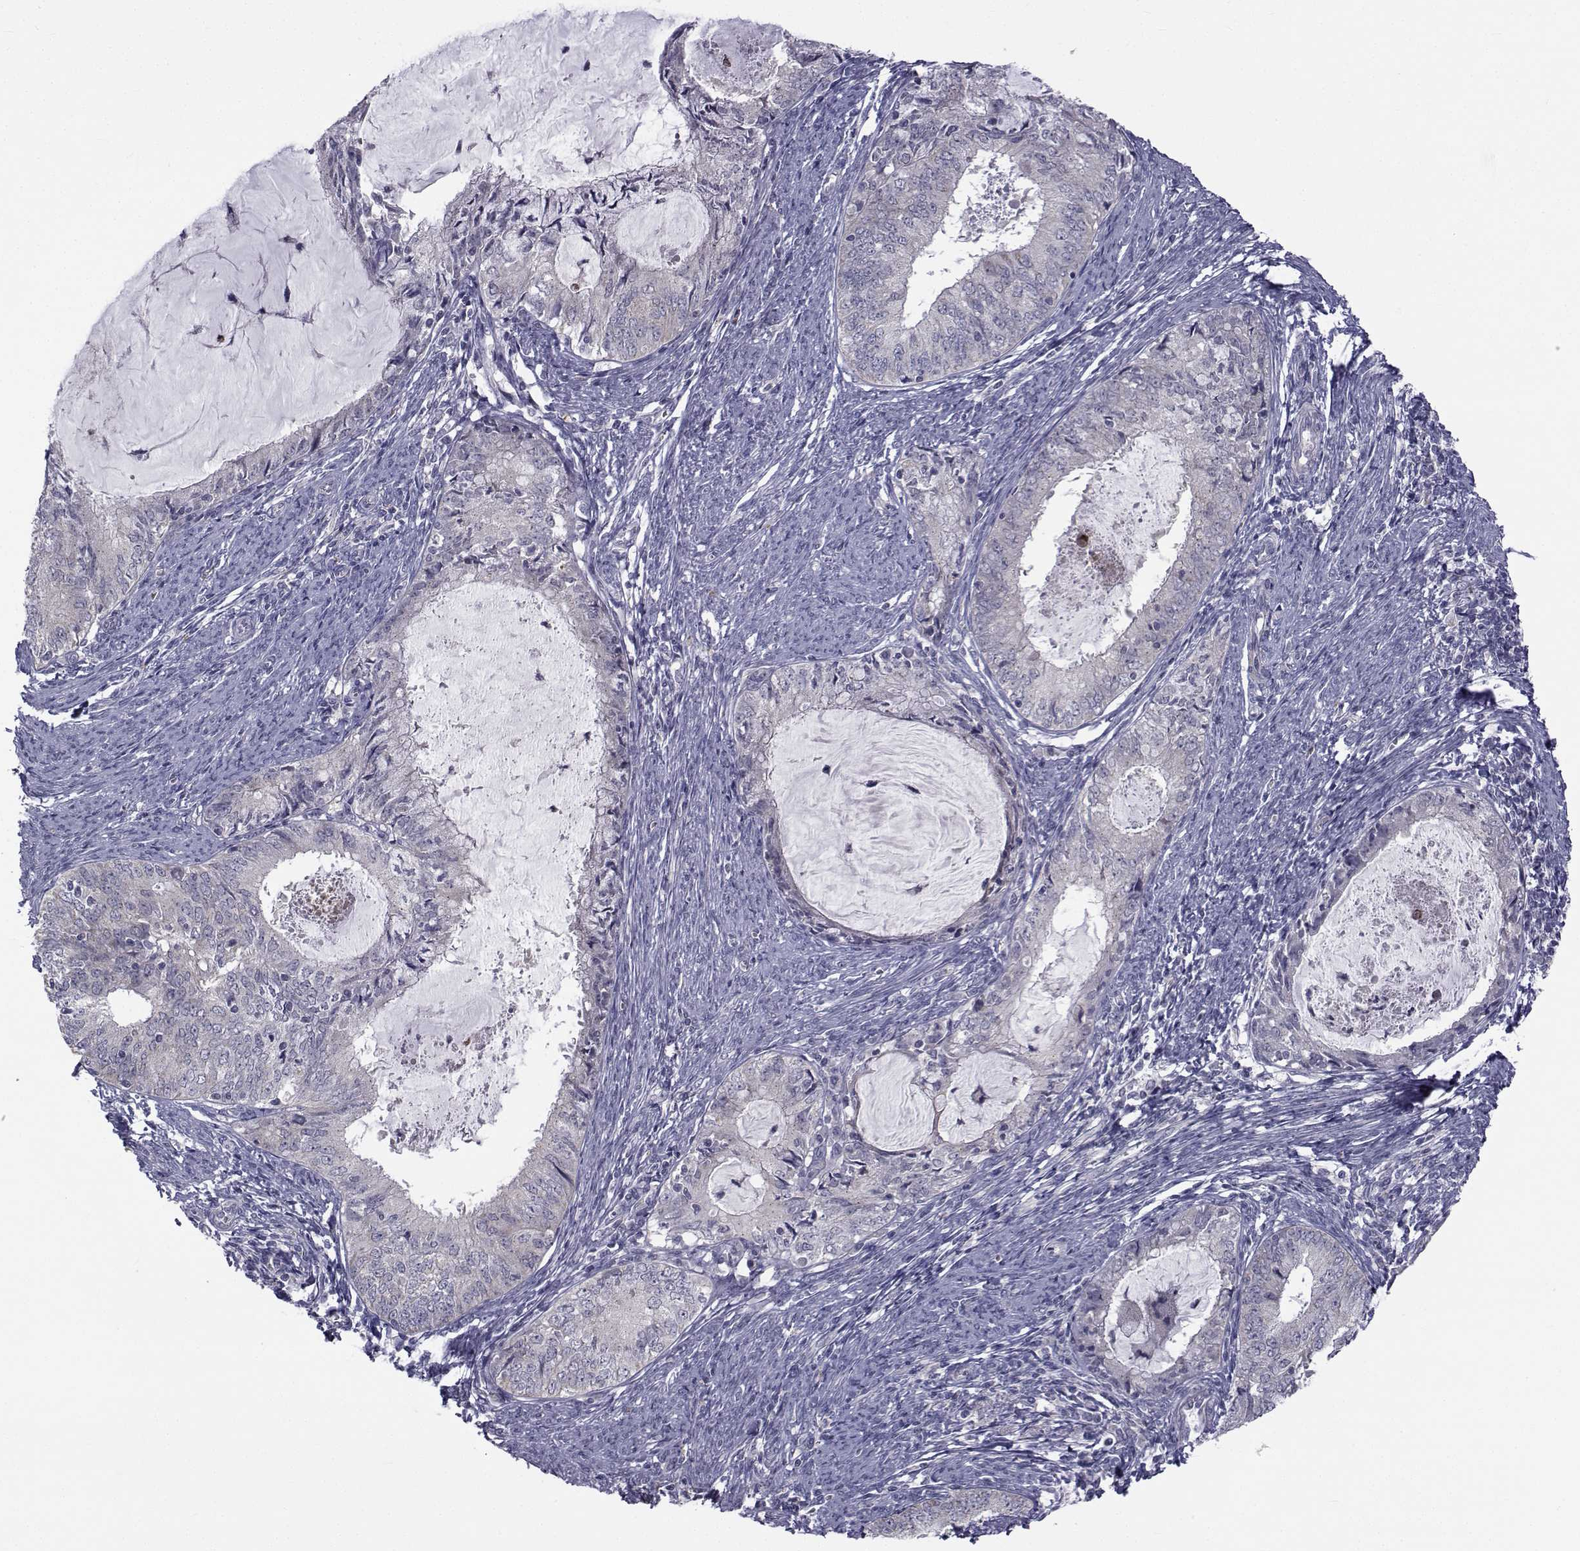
{"staining": {"intensity": "negative", "quantity": "none", "location": "none"}, "tissue": "endometrial cancer", "cell_type": "Tumor cells", "image_type": "cancer", "snomed": [{"axis": "morphology", "description": "Adenocarcinoma, NOS"}, {"axis": "topography", "description": "Endometrium"}], "caption": "This is an IHC micrograph of human endometrial adenocarcinoma. There is no expression in tumor cells.", "gene": "ANGPT1", "patient": {"sex": "female", "age": 57}}